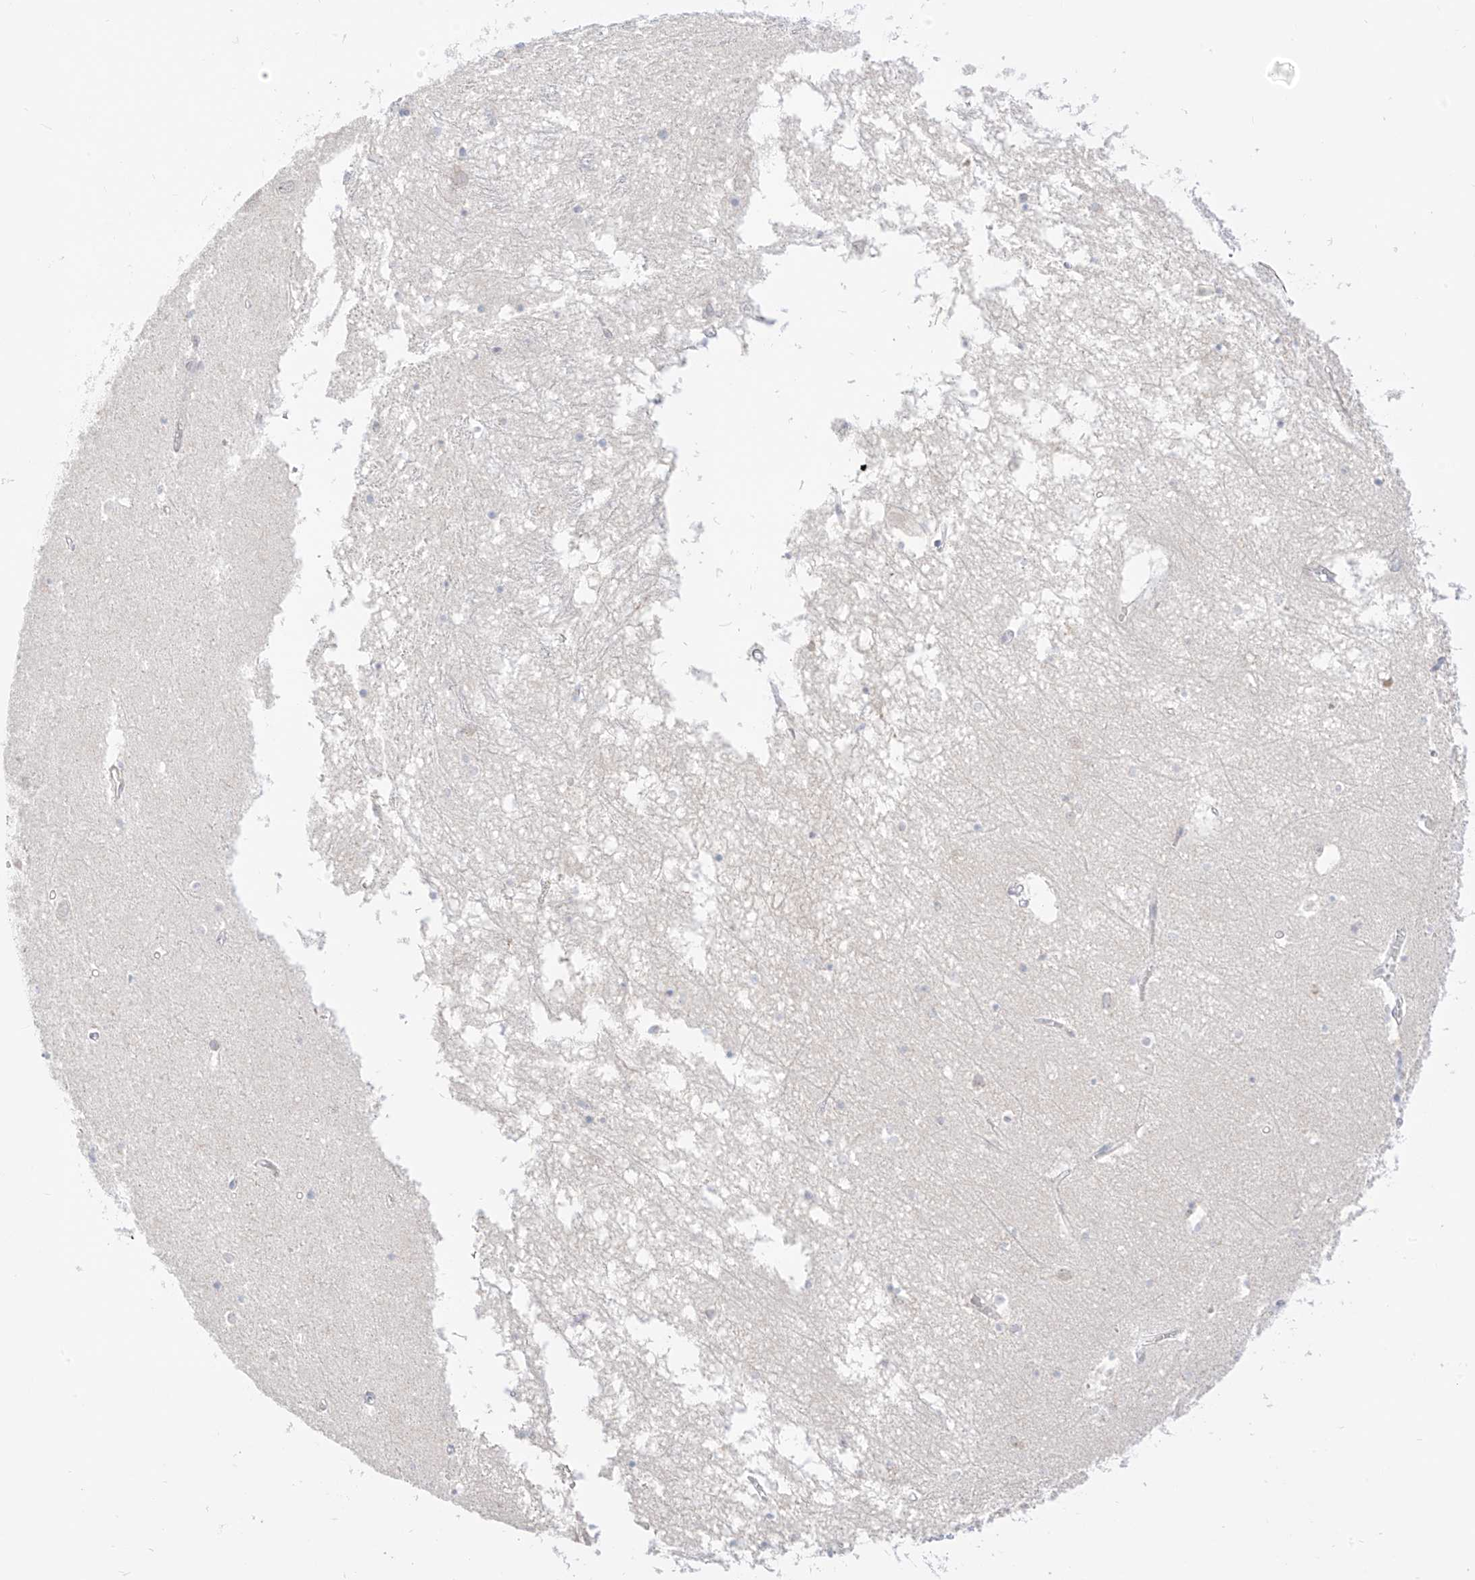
{"staining": {"intensity": "negative", "quantity": "none", "location": "none"}, "tissue": "hippocampus", "cell_type": "Glial cells", "image_type": "normal", "snomed": [{"axis": "morphology", "description": "Normal tissue, NOS"}, {"axis": "topography", "description": "Hippocampus"}], "caption": "Photomicrograph shows no protein positivity in glial cells of normal hippocampus. (Immunohistochemistry (ihc), brightfield microscopy, high magnification).", "gene": "SYTL3", "patient": {"sex": "male", "age": 70}}